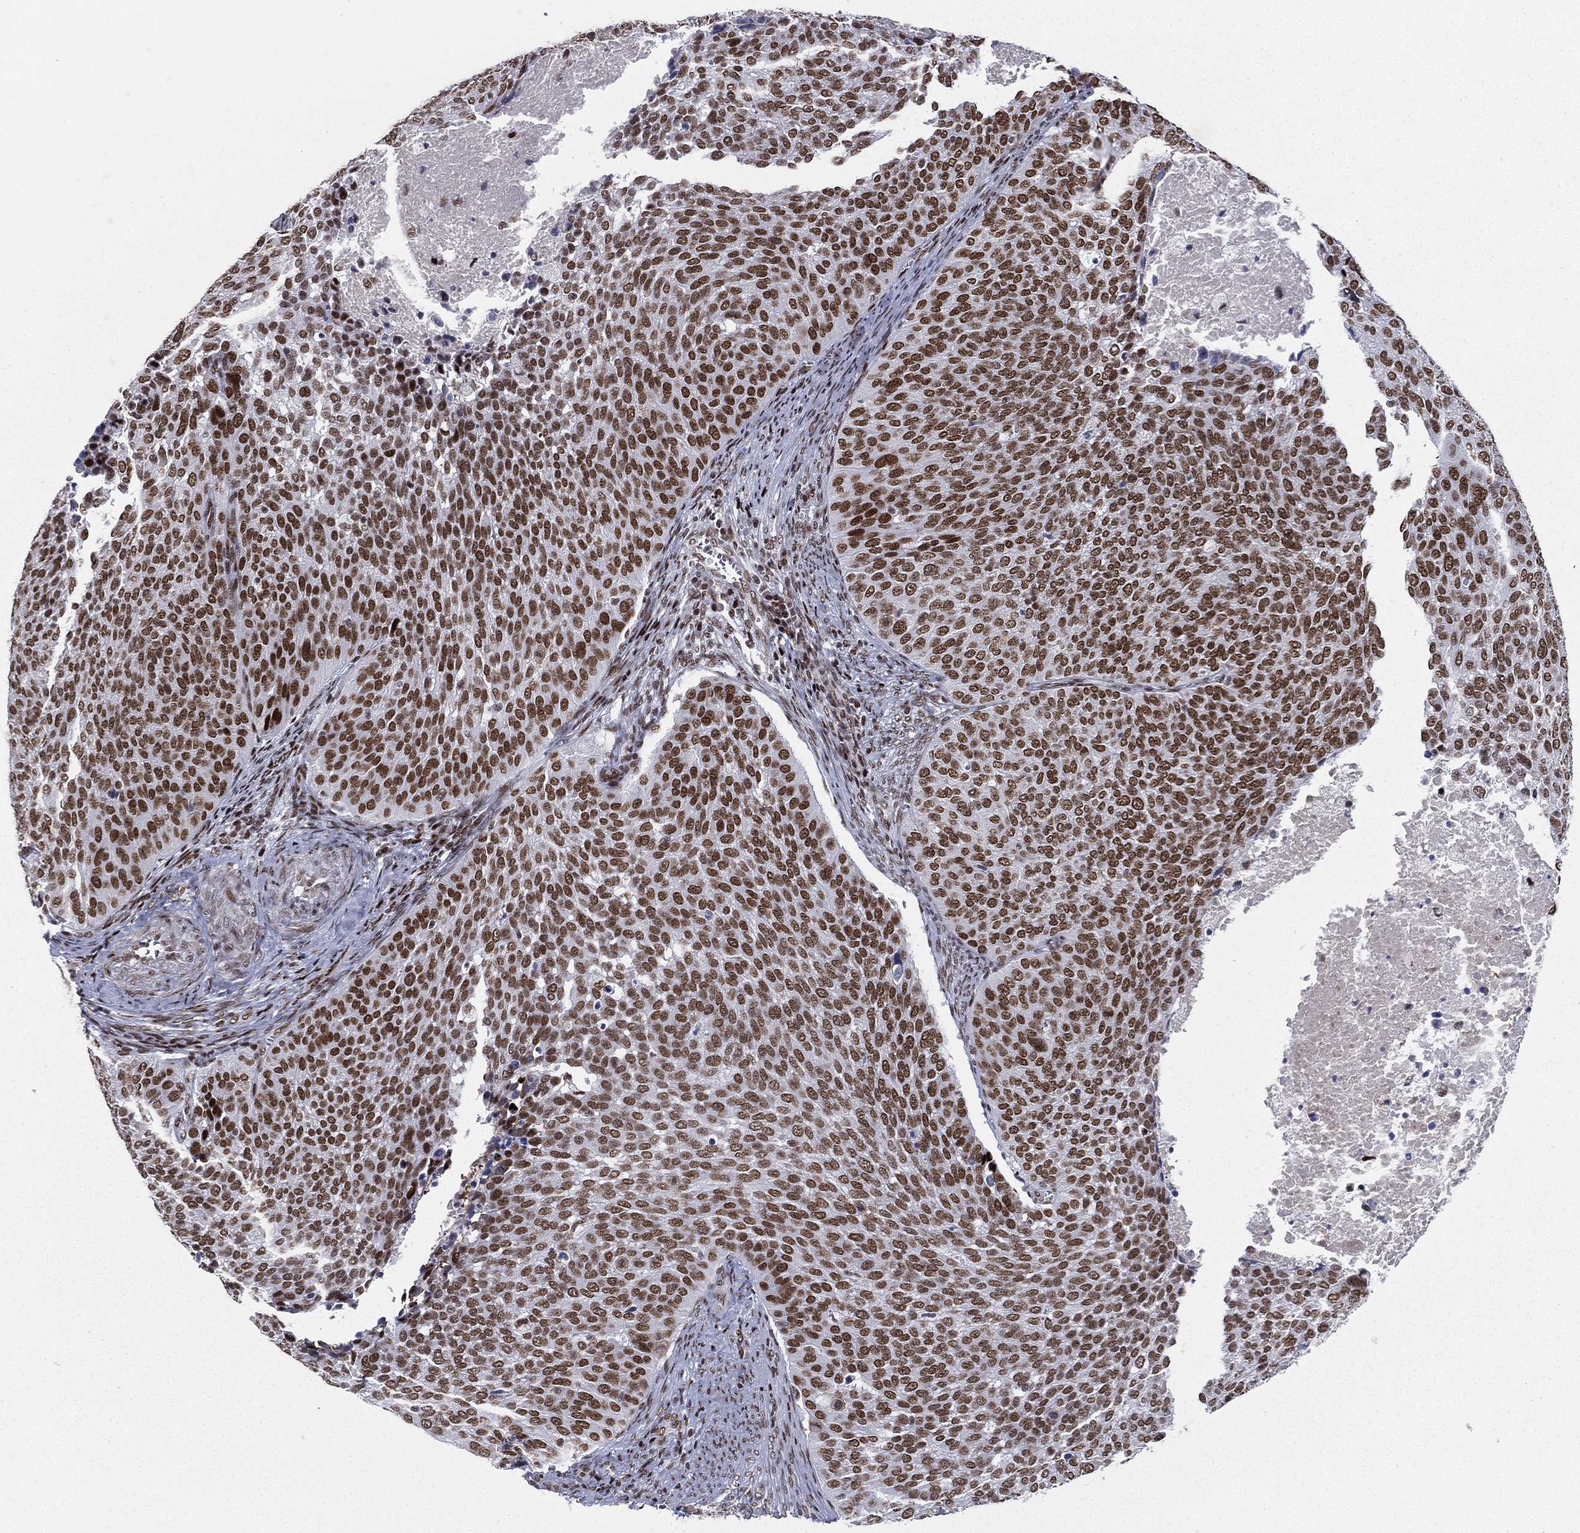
{"staining": {"intensity": "strong", "quantity": ">75%", "location": "nuclear"}, "tissue": "cervical cancer", "cell_type": "Tumor cells", "image_type": "cancer", "snomed": [{"axis": "morphology", "description": "Squamous cell carcinoma, NOS"}, {"axis": "topography", "description": "Cervix"}], "caption": "About >75% of tumor cells in squamous cell carcinoma (cervical) show strong nuclear protein expression as visualized by brown immunohistochemical staining.", "gene": "RTF1", "patient": {"sex": "female", "age": 39}}